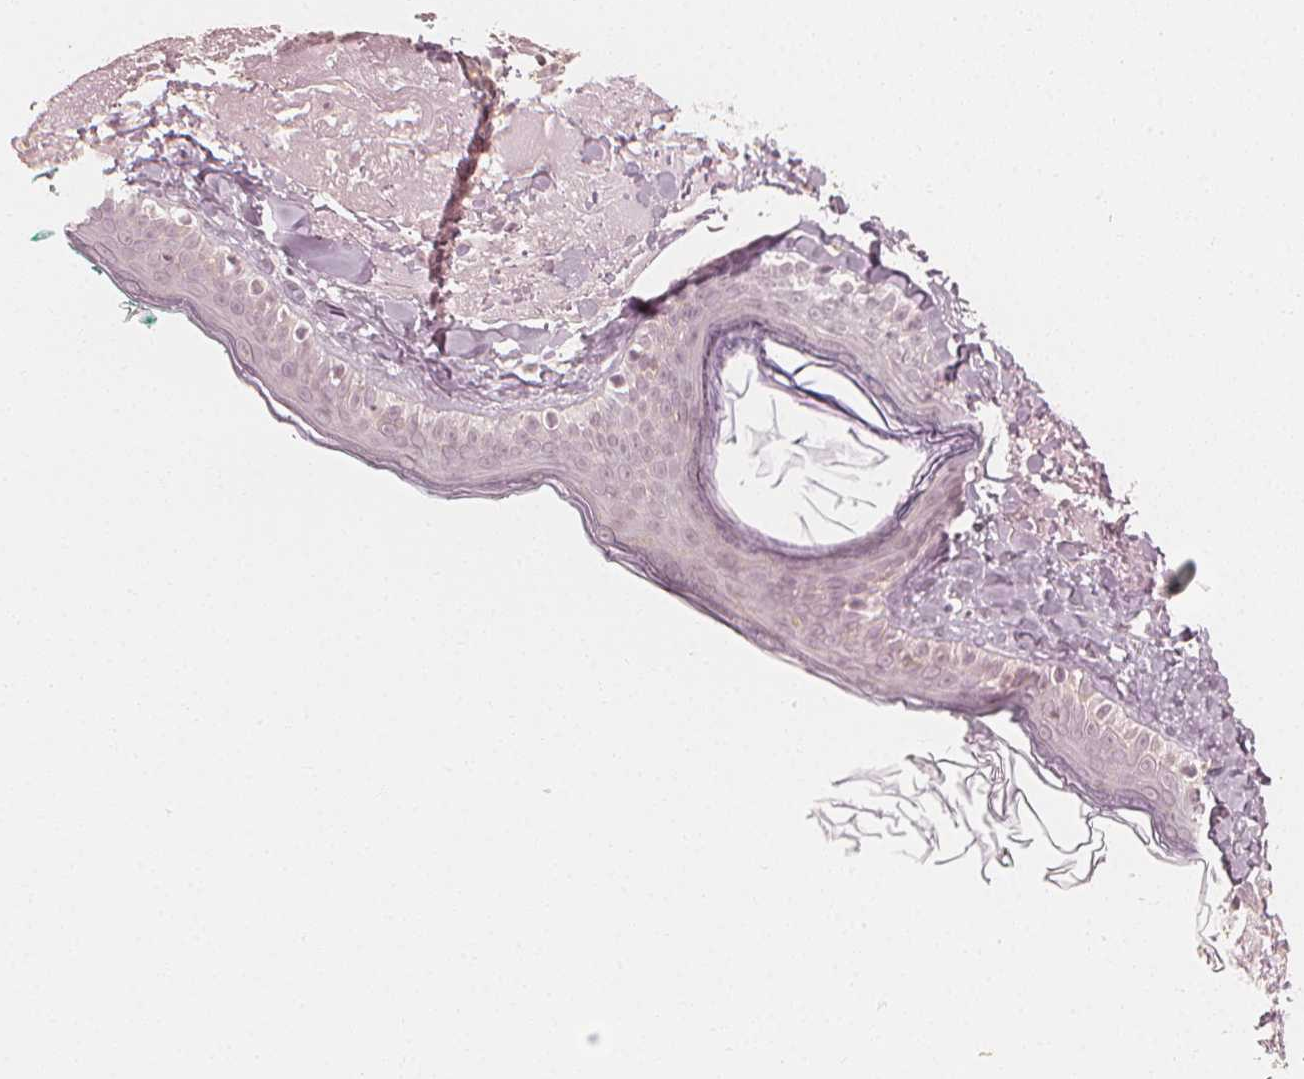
{"staining": {"intensity": "negative", "quantity": "none", "location": "none"}, "tissue": "skin", "cell_type": "Fibroblasts", "image_type": "normal", "snomed": [{"axis": "morphology", "description": "Normal tissue, NOS"}, {"axis": "topography", "description": "Skin"}], "caption": "This photomicrograph is of normal skin stained with IHC to label a protein in brown with the nuclei are counter-stained blue. There is no staining in fibroblasts.", "gene": "ARHGAP26", "patient": {"sex": "male", "age": 73}}